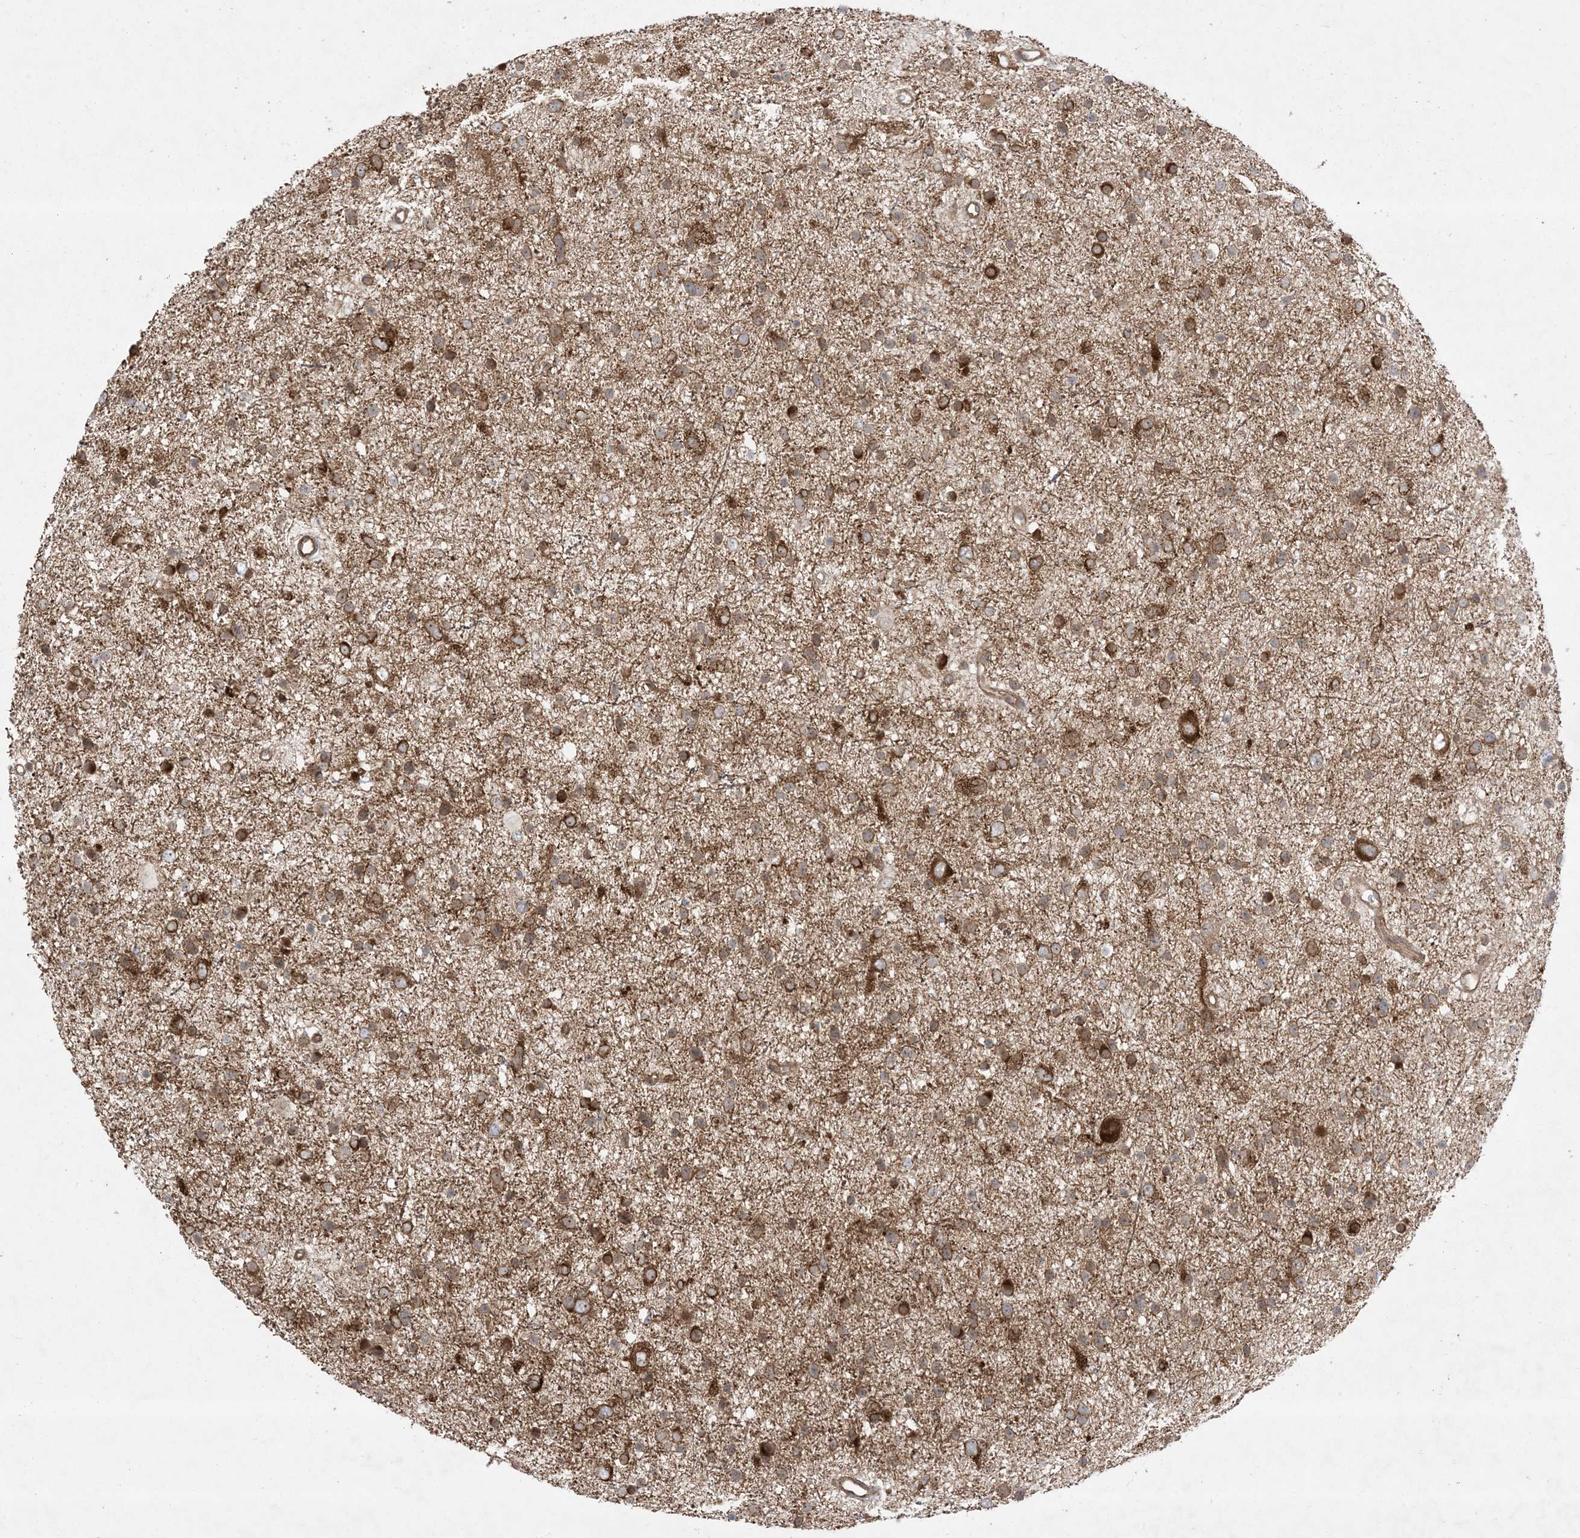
{"staining": {"intensity": "strong", "quantity": "25%-75%", "location": "cytoplasmic/membranous"}, "tissue": "glioma", "cell_type": "Tumor cells", "image_type": "cancer", "snomed": [{"axis": "morphology", "description": "Glioma, malignant, Low grade"}, {"axis": "topography", "description": "Brain"}], "caption": "A high amount of strong cytoplasmic/membranous staining is seen in about 25%-75% of tumor cells in glioma tissue.", "gene": "SOGA3", "patient": {"sex": "female", "age": 37}}